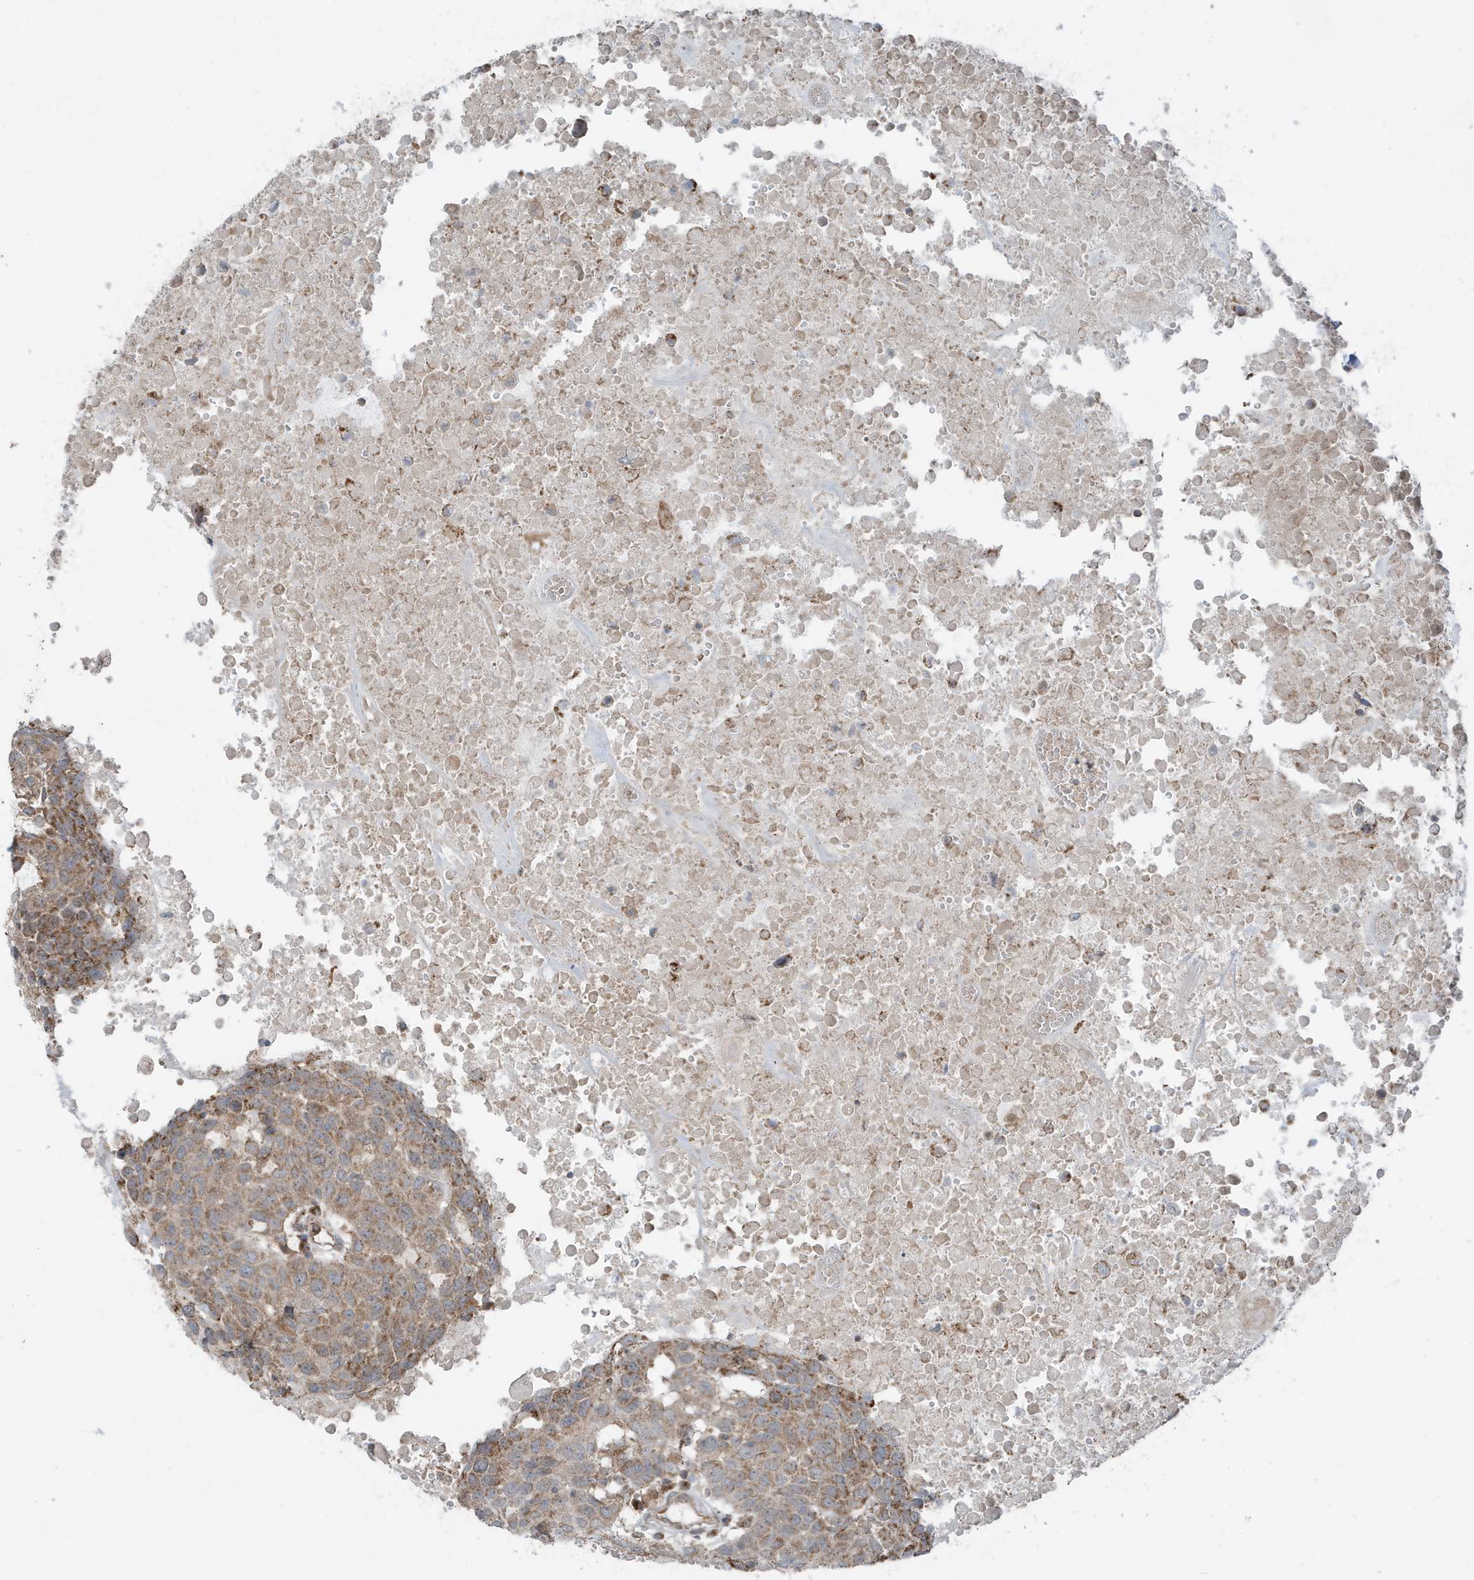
{"staining": {"intensity": "moderate", "quantity": ">75%", "location": "cytoplasmic/membranous"}, "tissue": "head and neck cancer", "cell_type": "Tumor cells", "image_type": "cancer", "snomed": [{"axis": "morphology", "description": "Squamous cell carcinoma, NOS"}, {"axis": "topography", "description": "Head-Neck"}], "caption": "An IHC photomicrograph of neoplastic tissue is shown. Protein staining in brown highlights moderate cytoplasmic/membranous positivity in head and neck squamous cell carcinoma within tumor cells.", "gene": "GOLGA4", "patient": {"sex": "male", "age": 66}}